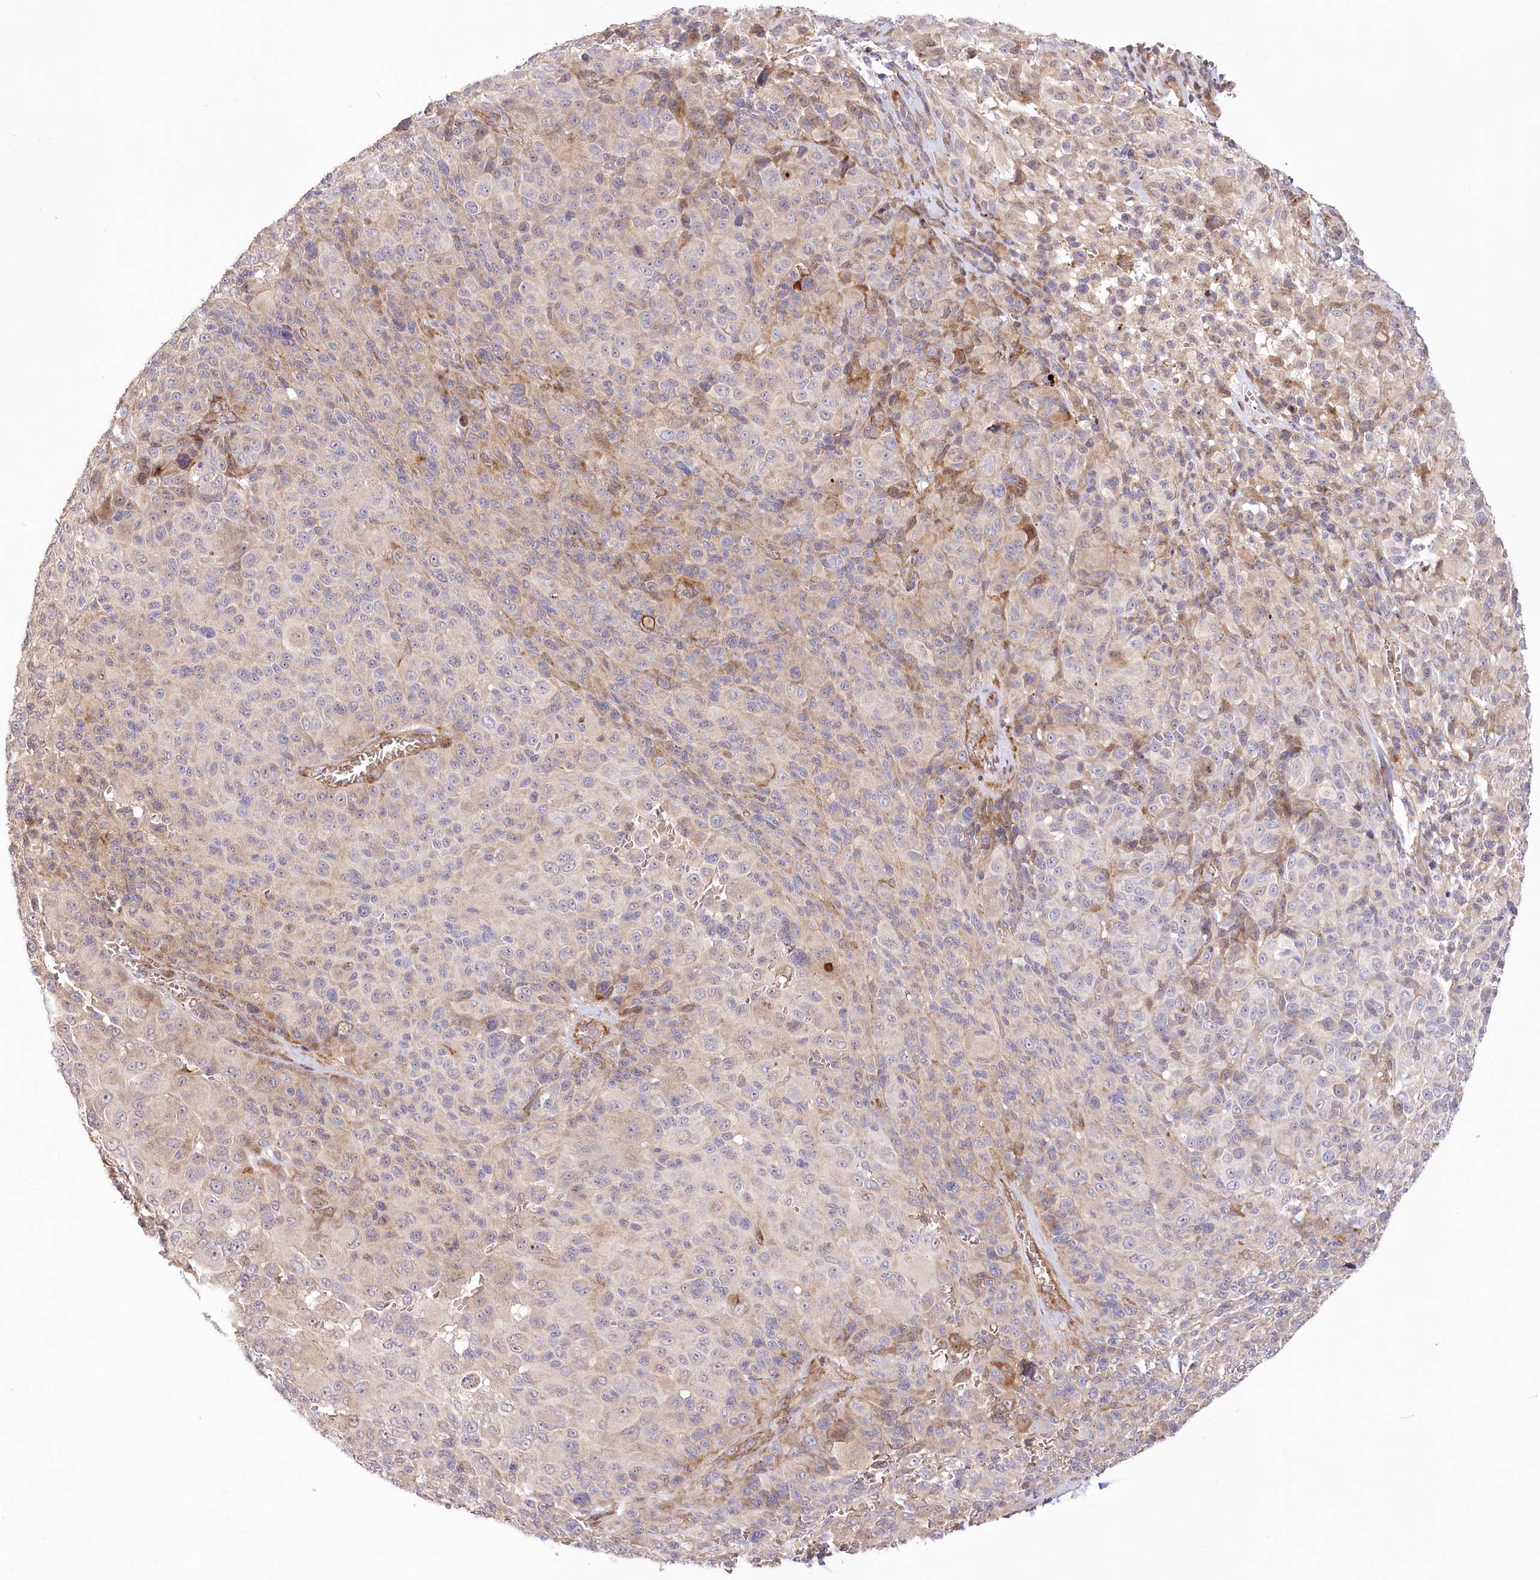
{"staining": {"intensity": "moderate", "quantity": "<25%", "location": "cytoplasmic/membranous"}, "tissue": "melanoma", "cell_type": "Tumor cells", "image_type": "cancer", "snomed": [{"axis": "morphology", "description": "Malignant melanoma, NOS"}, {"axis": "topography", "description": "Skin of trunk"}], "caption": "Tumor cells reveal moderate cytoplasmic/membranous staining in about <25% of cells in melanoma. (IHC, brightfield microscopy, high magnification).", "gene": "TRUB1", "patient": {"sex": "male", "age": 71}}